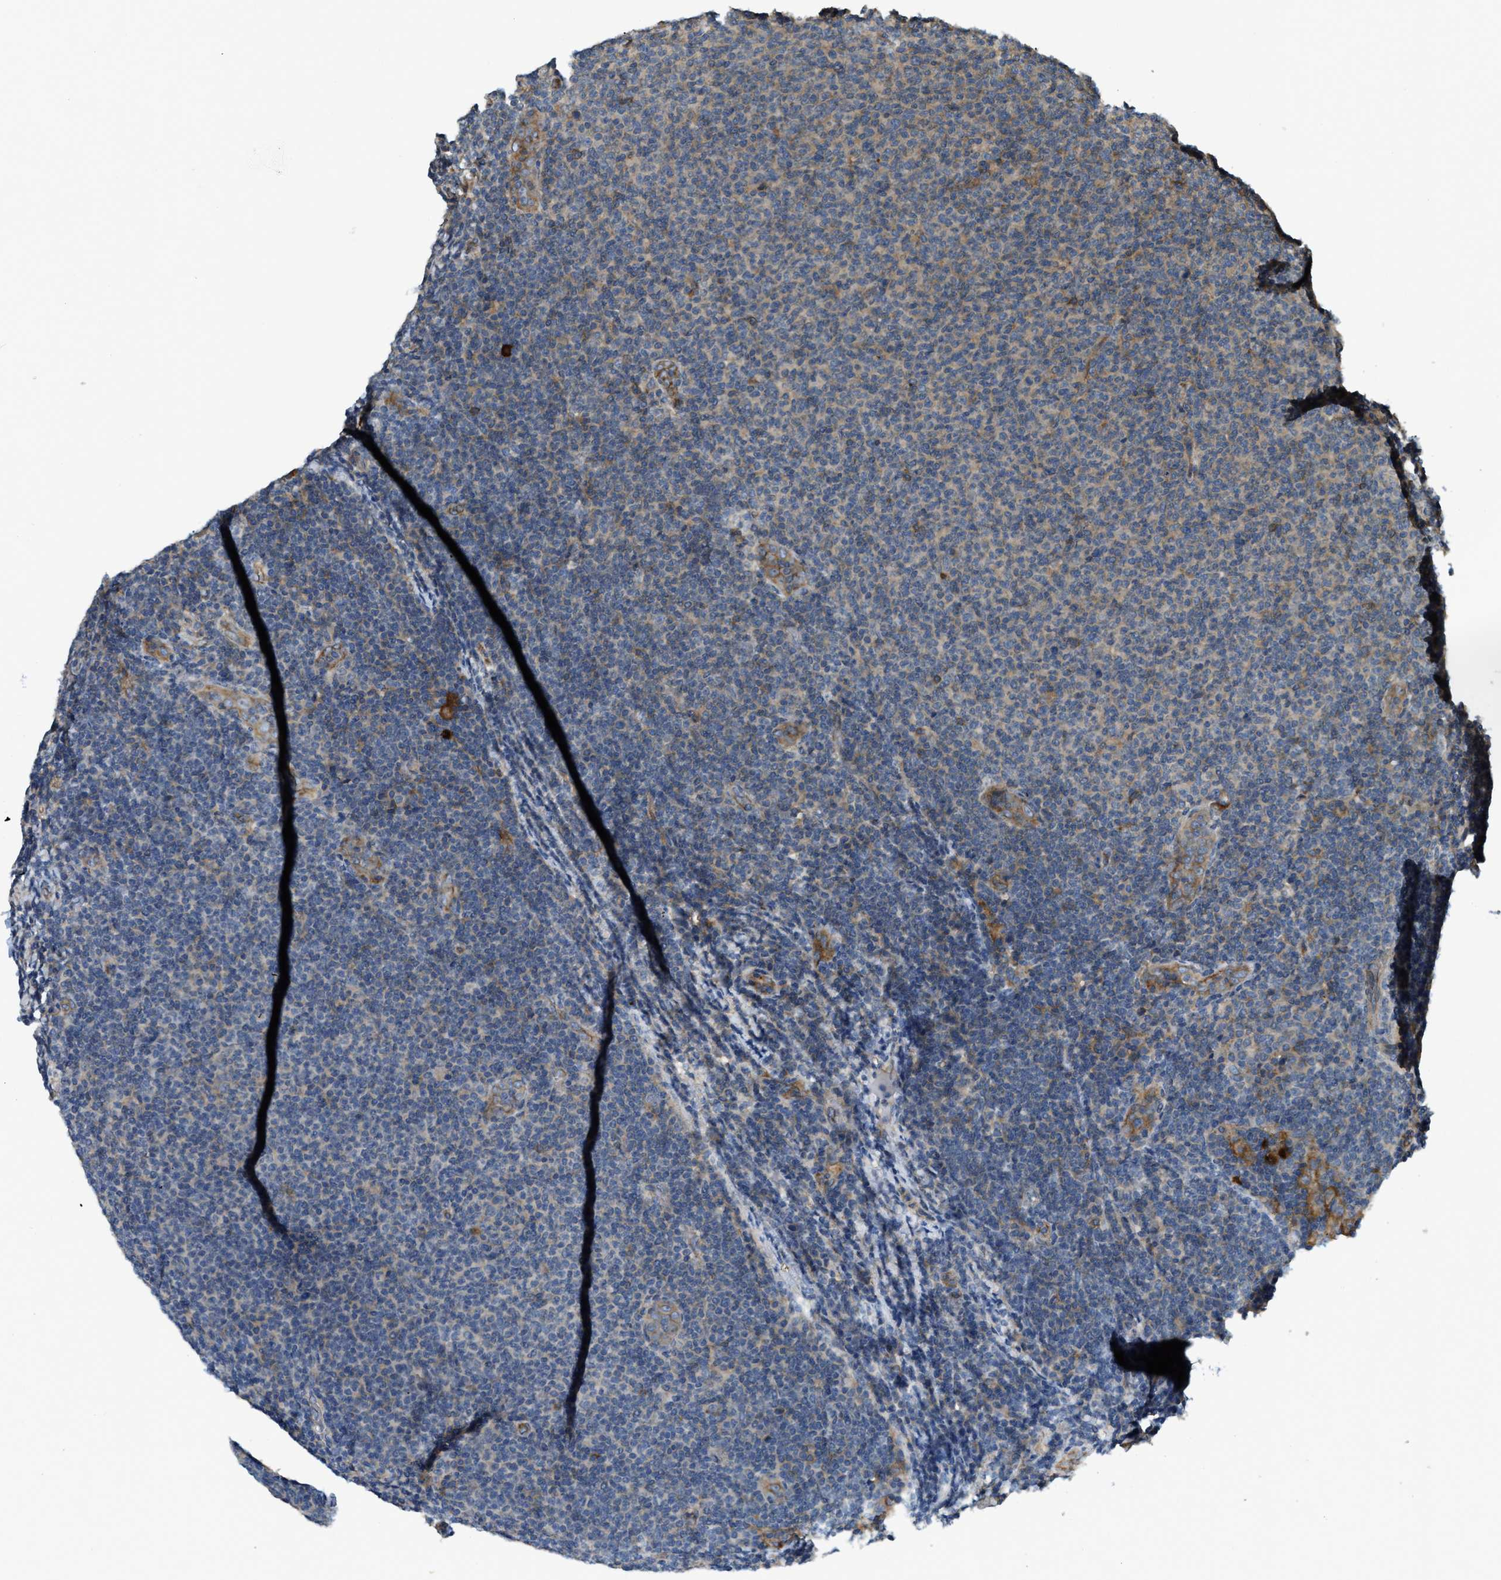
{"staining": {"intensity": "weak", "quantity": "<25%", "location": "cytoplasmic/membranous"}, "tissue": "lymphoma", "cell_type": "Tumor cells", "image_type": "cancer", "snomed": [{"axis": "morphology", "description": "Malignant lymphoma, non-Hodgkin's type, Low grade"}, {"axis": "topography", "description": "Lymph node"}], "caption": "This is an immunohistochemistry image of malignant lymphoma, non-Hodgkin's type (low-grade). There is no positivity in tumor cells.", "gene": "BAG4", "patient": {"sex": "male", "age": 66}}